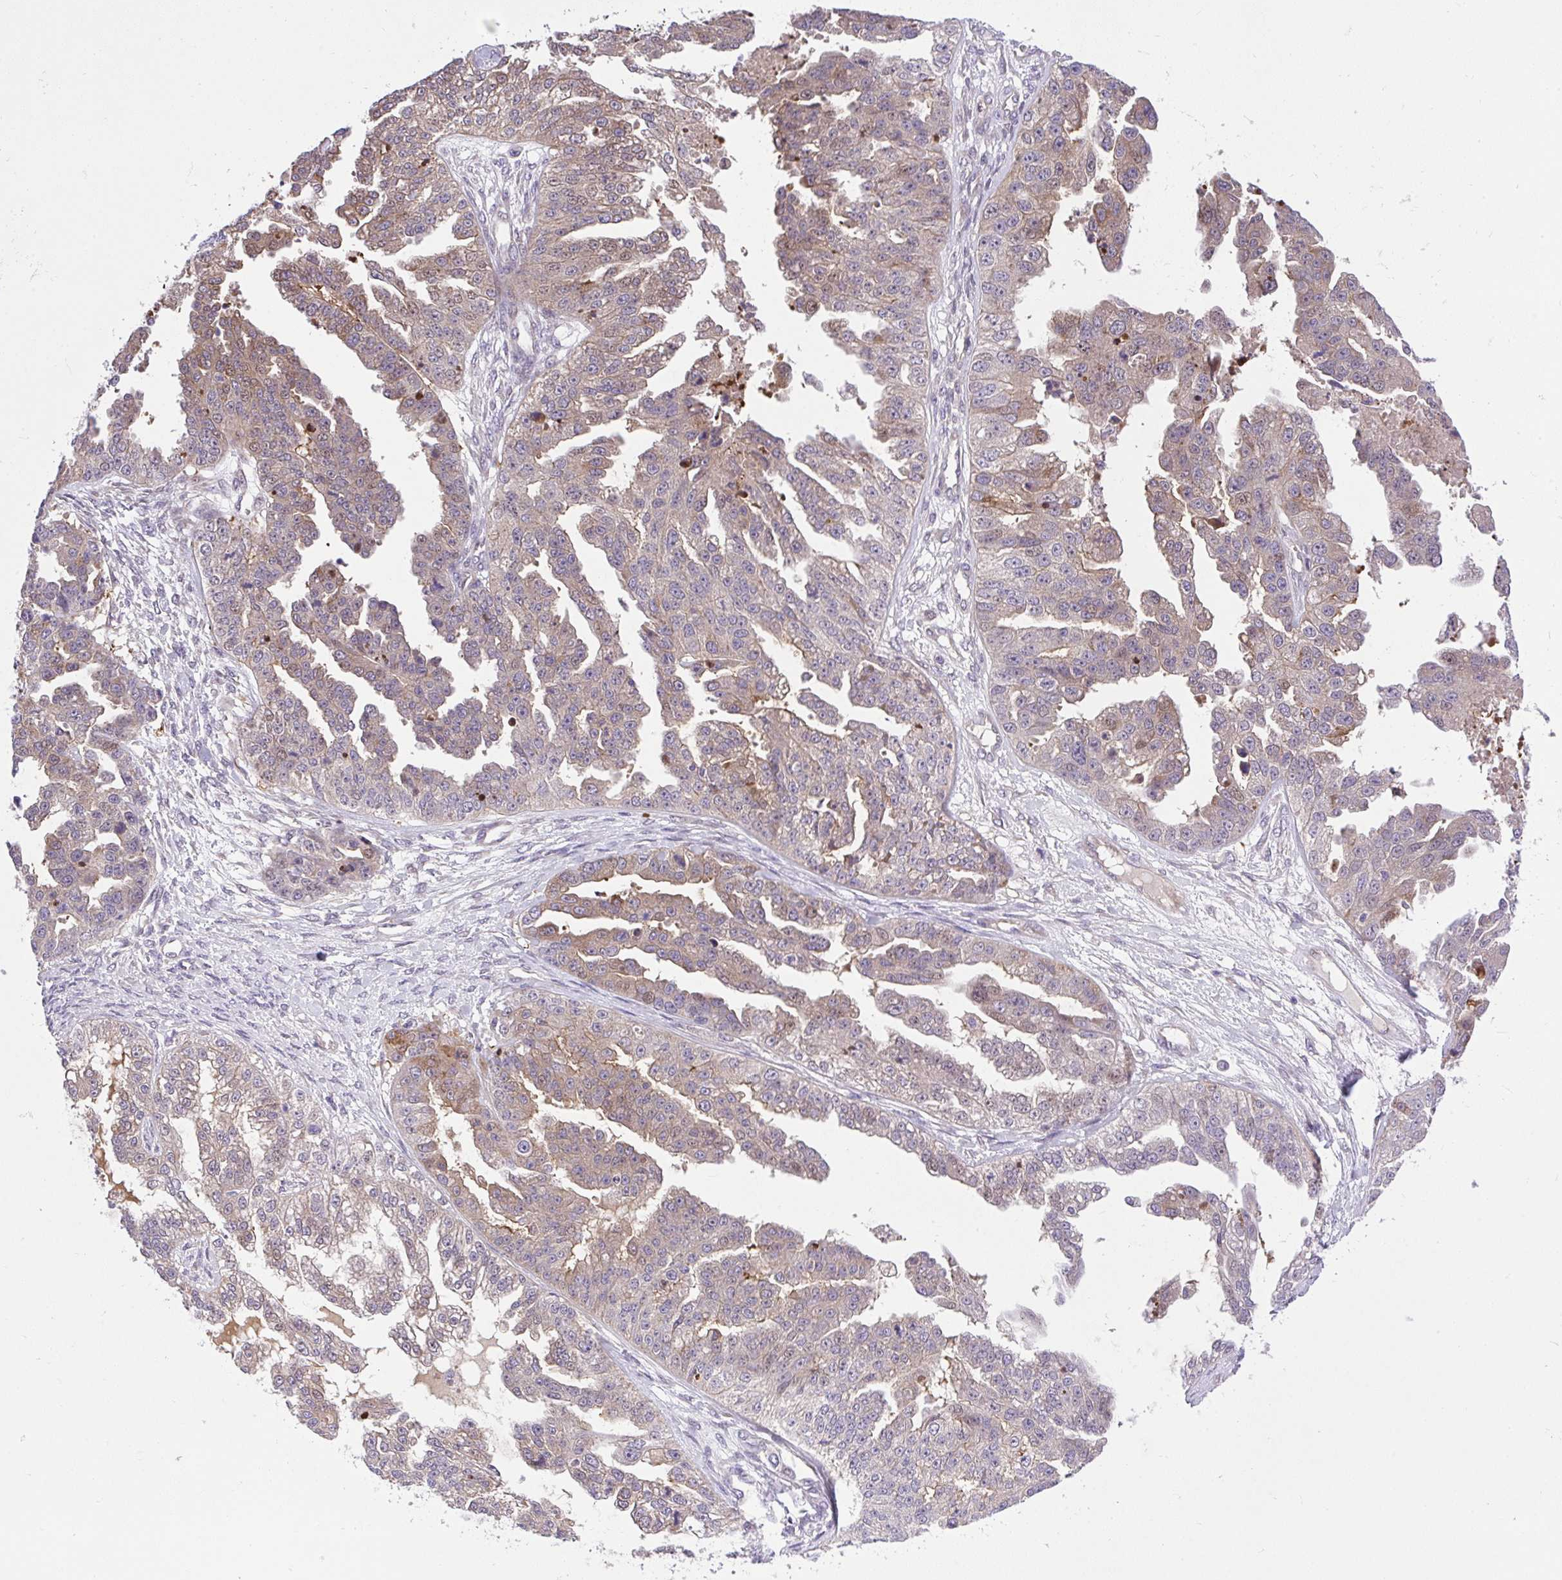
{"staining": {"intensity": "weak", "quantity": ">75%", "location": "cytoplasmic/membranous"}, "tissue": "ovarian cancer", "cell_type": "Tumor cells", "image_type": "cancer", "snomed": [{"axis": "morphology", "description": "Cystadenocarcinoma, serous, NOS"}, {"axis": "topography", "description": "Ovary"}], "caption": "Tumor cells show low levels of weak cytoplasmic/membranous expression in about >75% of cells in serous cystadenocarcinoma (ovarian).", "gene": "CHIA", "patient": {"sex": "female", "age": 58}}